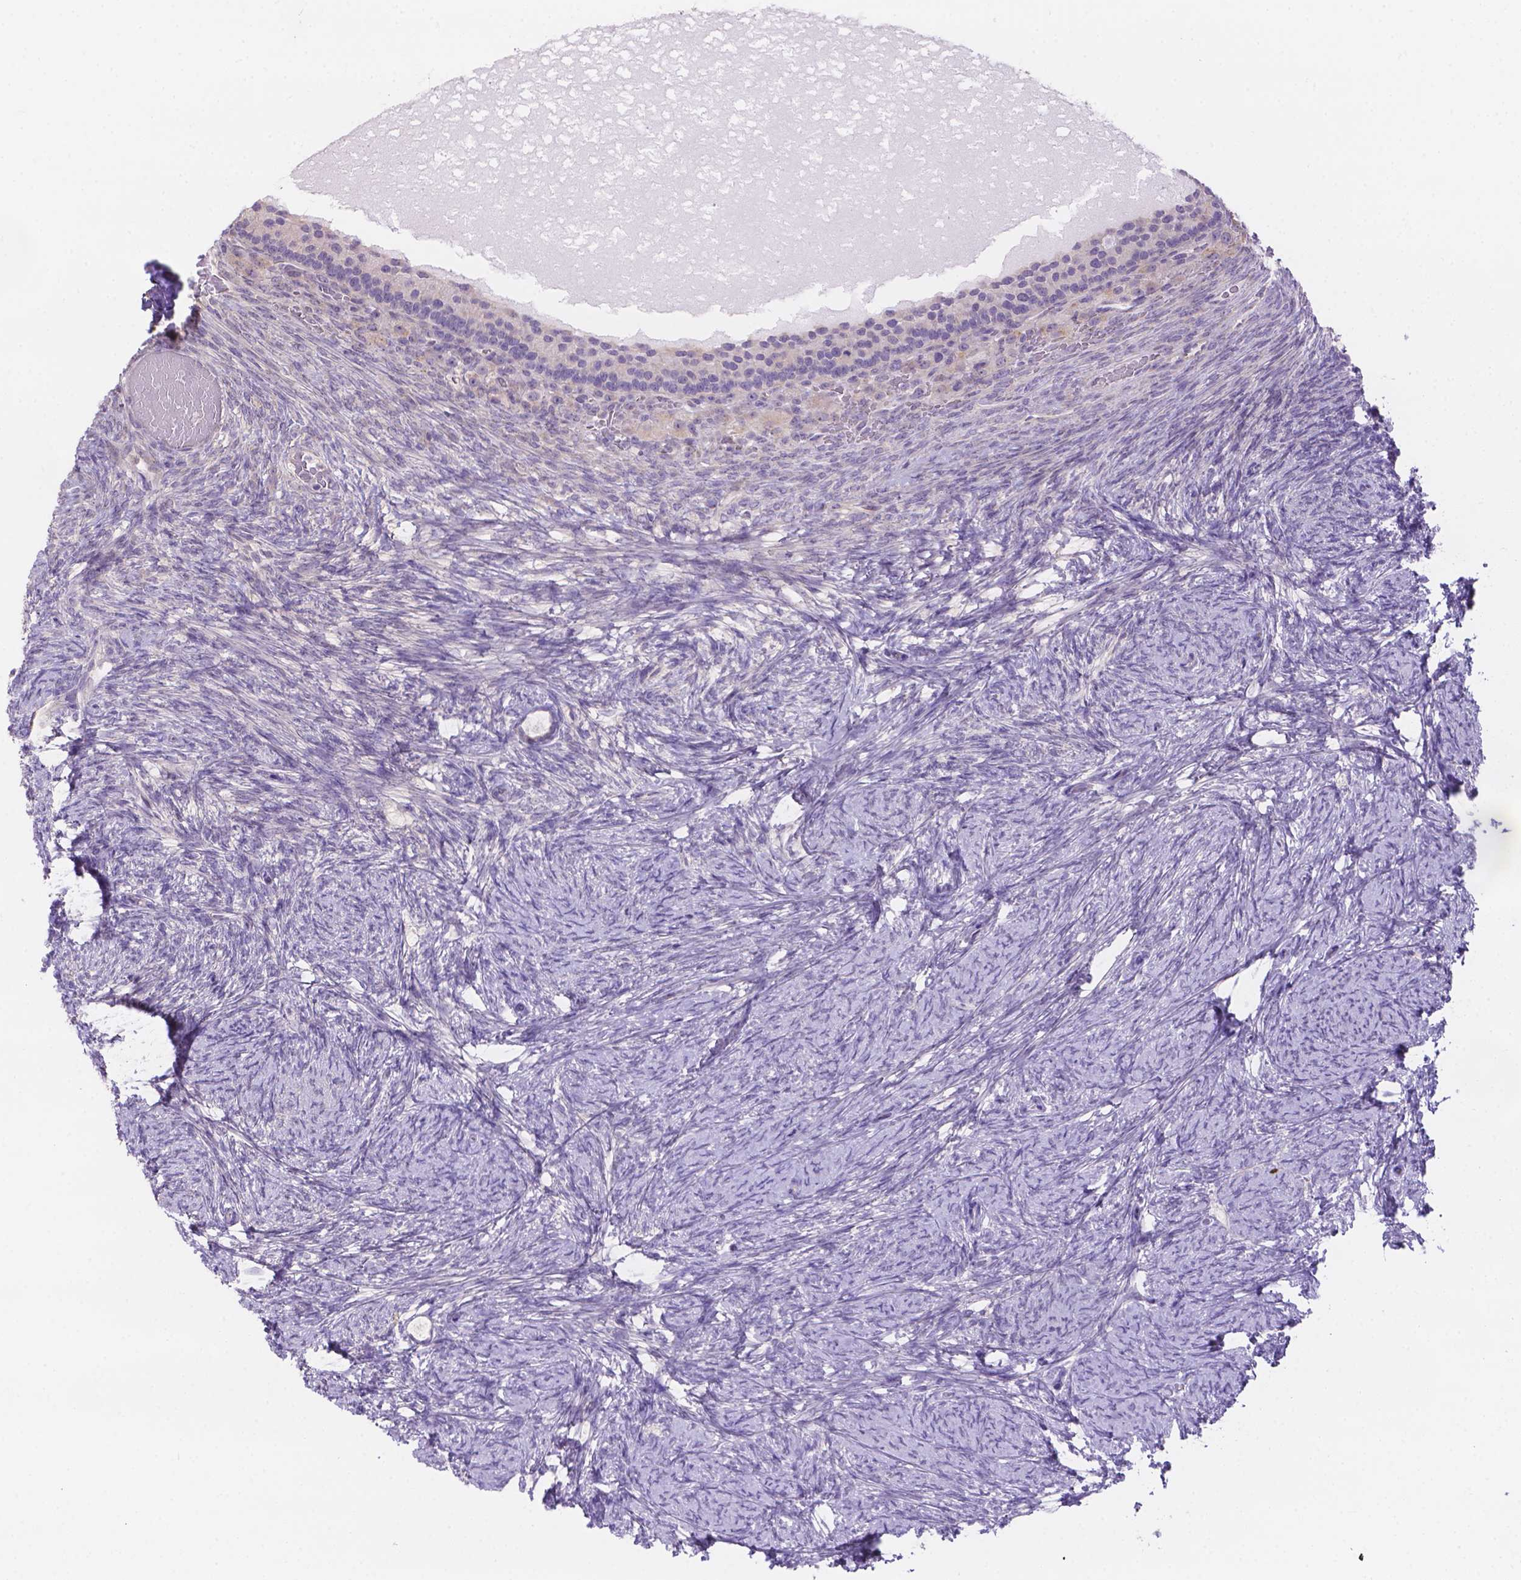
{"staining": {"intensity": "negative", "quantity": "none", "location": "none"}, "tissue": "ovary", "cell_type": "Follicle cells", "image_type": "normal", "snomed": [{"axis": "morphology", "description": "Normal tissue, NOS"}, {"axis": "topography", "description": "Ovary"}], "caption": "Immunohistochemistry (IHC) of unremarkable ovary displays no expression in follicle cells.", "gene": "CD96", "patient": {"sex": "female", "age": 34}}